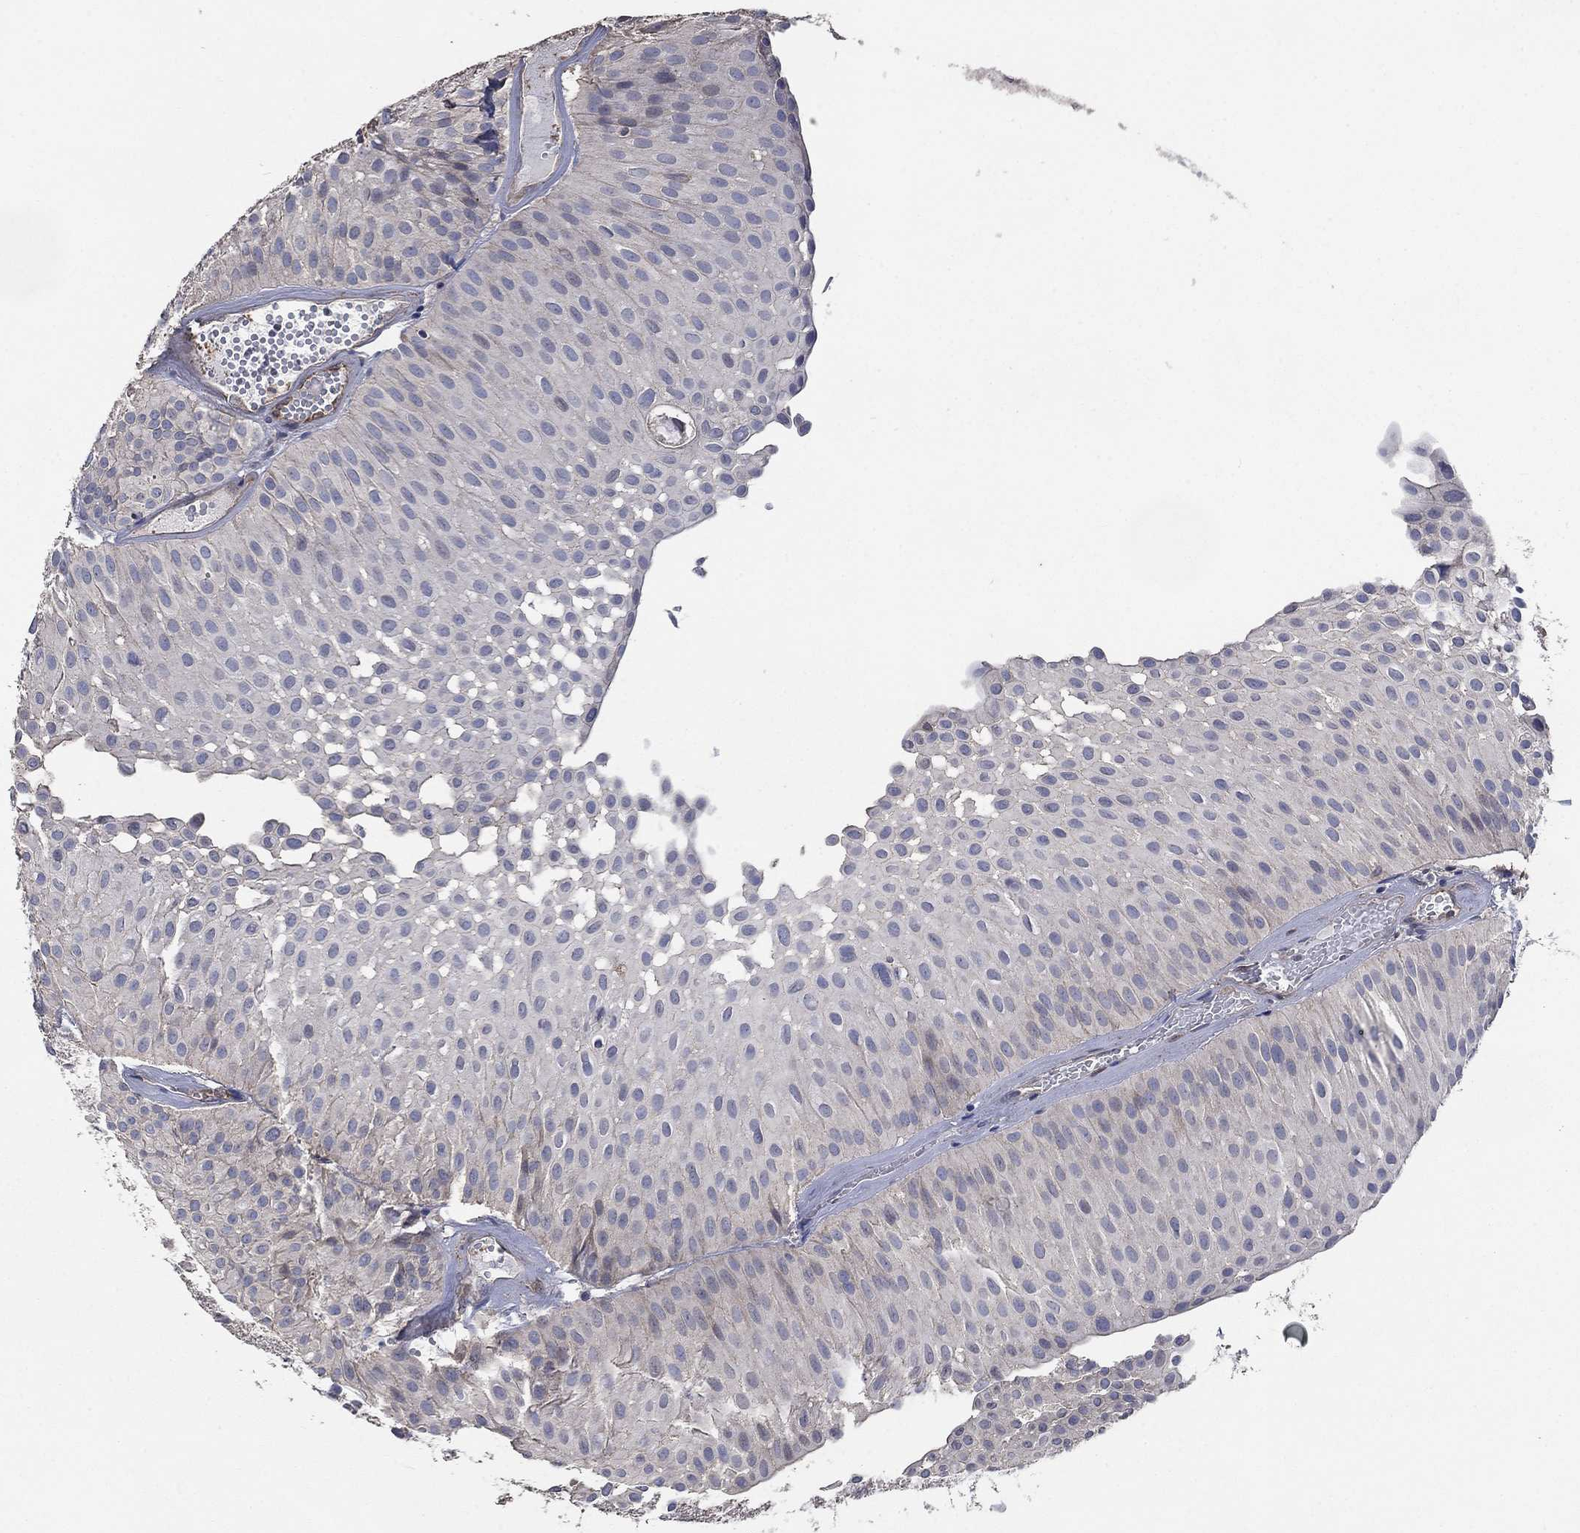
{"staining": {"intensity": "negative", "quantity": "none", "location": "none"}, "tissue": "urothelial cancer", "cell_type": "Tumor cells", "image_type": "cancer", "snomed": [{"axis": "morphology", "description": "Urothelial carcinoma, Low grade"}, {"axis": "topography", "description": "Urinary bladder"}], "caption": "The immunohistochemistry image has no significant staining in tumor cells of urothelial cancer tissue.", "gene": "PDE3A", "patient": {"sex": "male", "age": 64}}